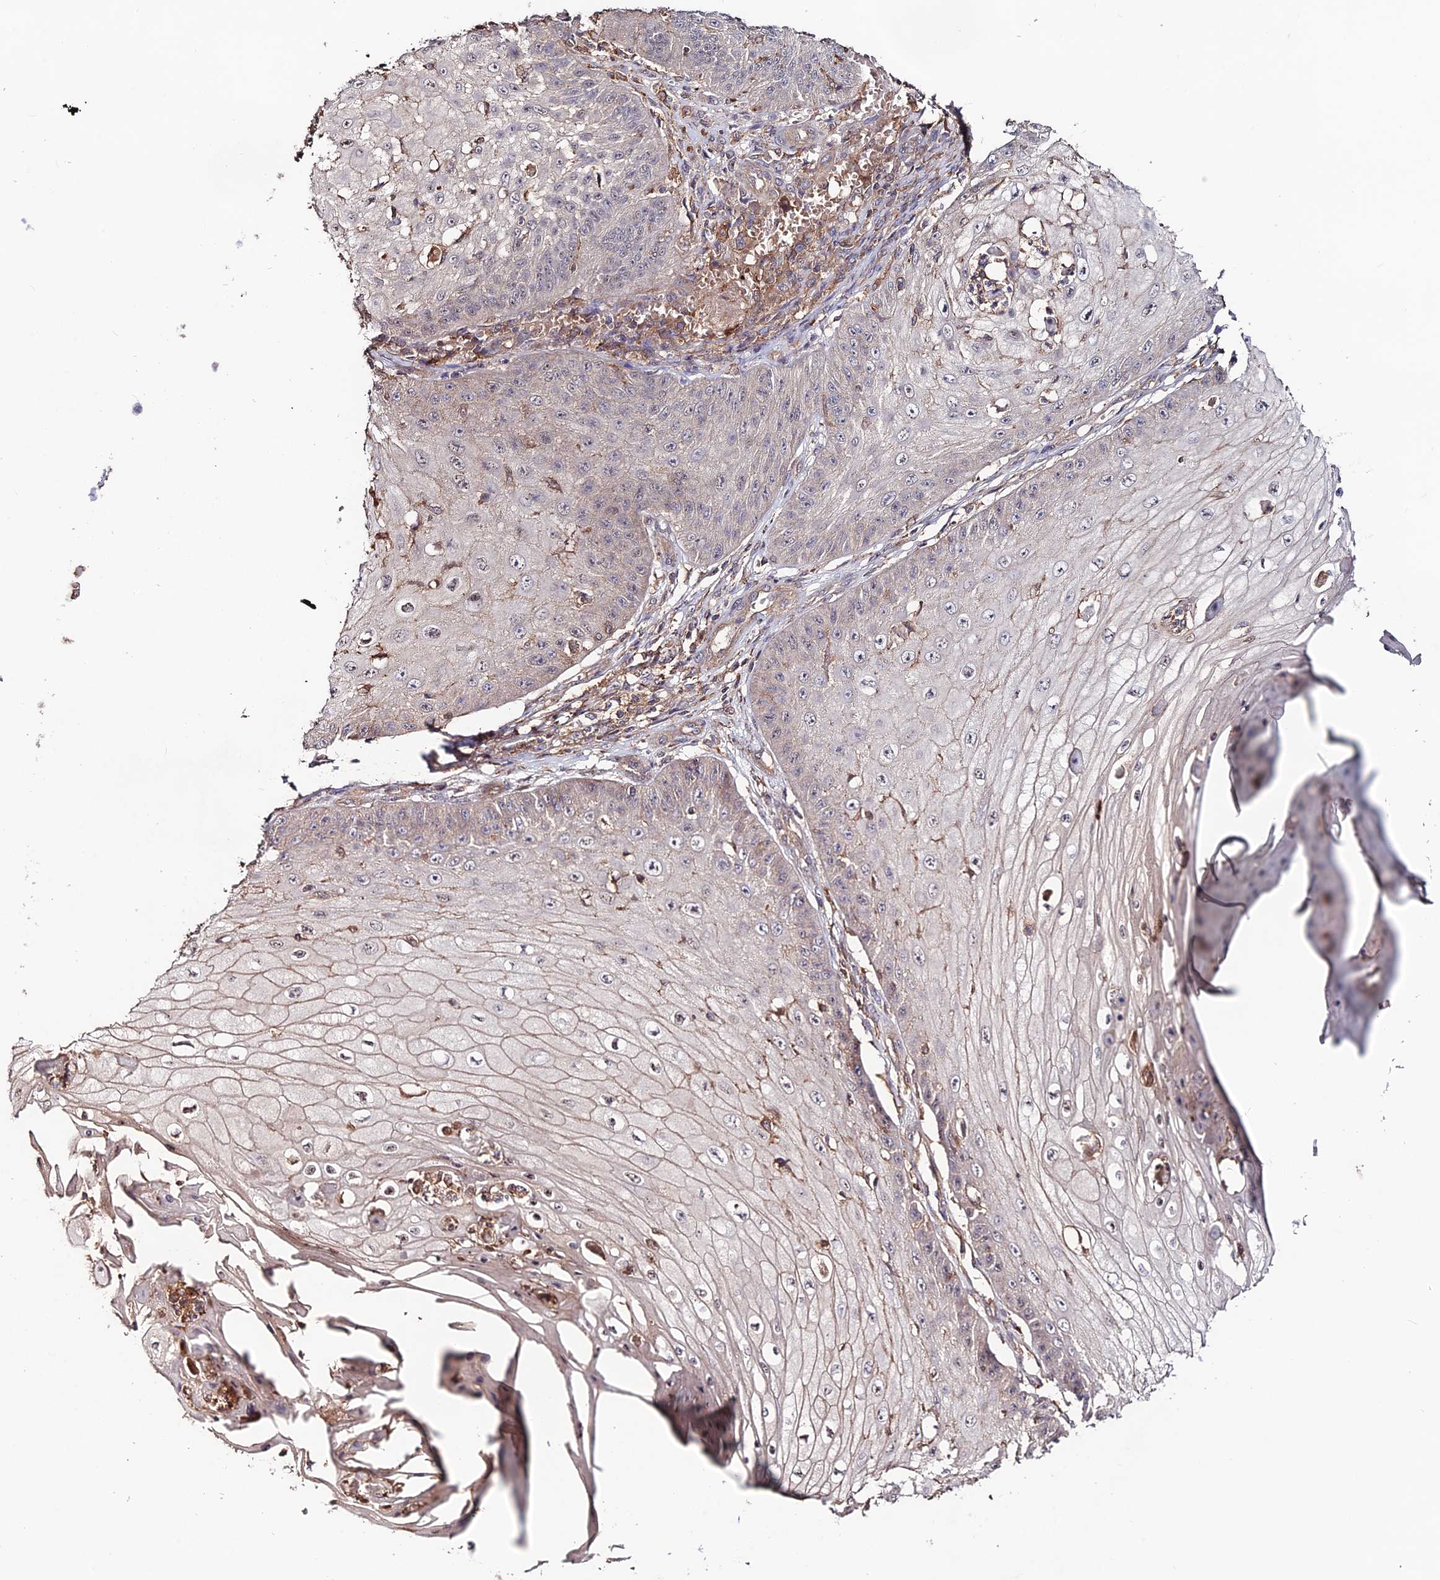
{"staining": {"intensity": "weak", "quantity": "<25%", "location": "nuclear"}, "tissue": "skin cancer", "cell_type": "Tumor cells", "image_type": "cancer", "snomed": [{"axis": "morphology", "description": "Squamous cell carcinoma, NOS"}, {"axis": "topography", "description": "Skin"}], "caption": "DAB immunohistochemical staining of human squamous cell carcinoma (skin) displays no significant positivity in tumor cells.", "gene": "CLCF1", "patient": {"sex": "male", "age": 70}}